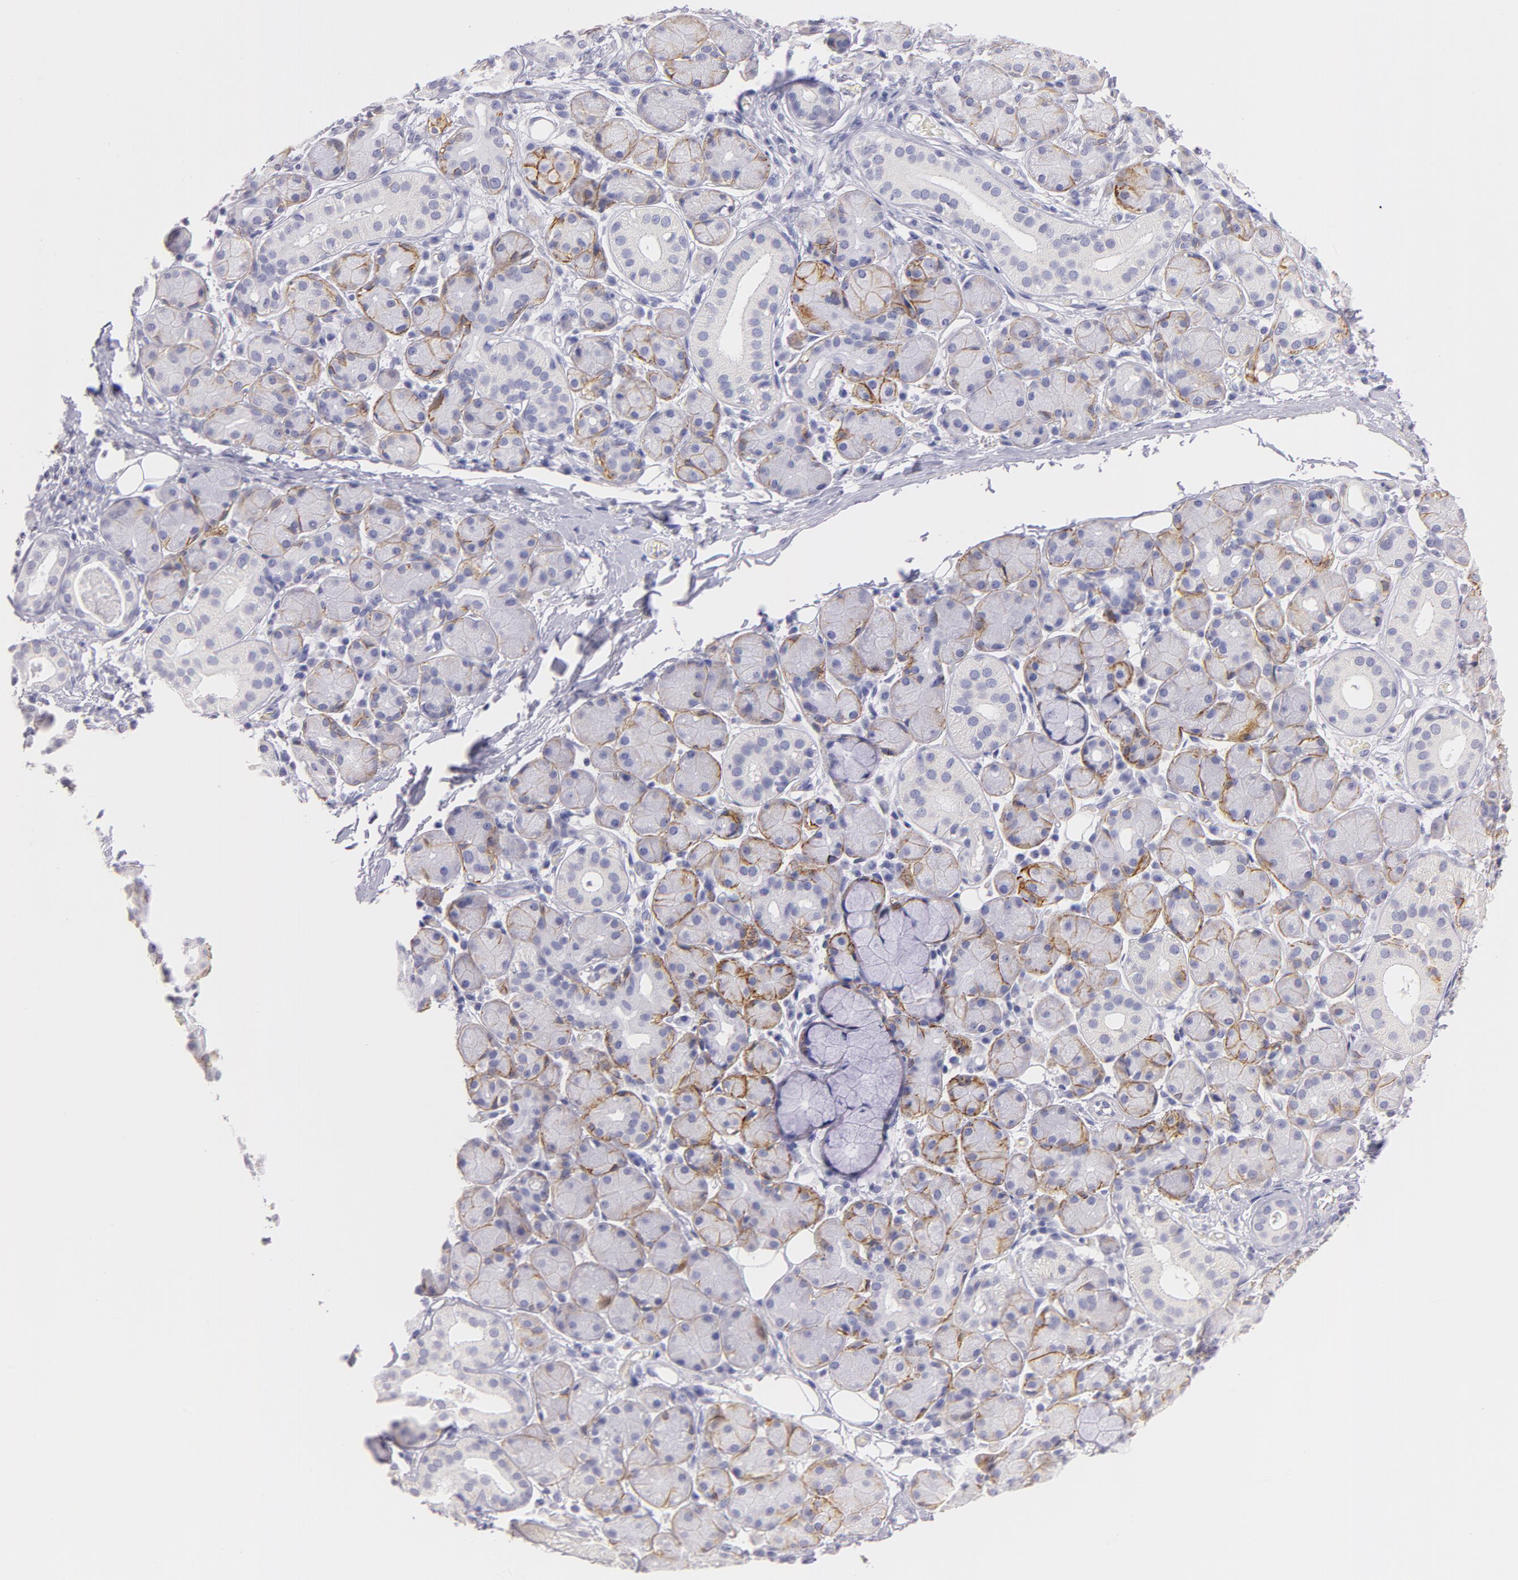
{"staining": {"intensity": "moderate", "quantity": "25%-75%", "location": "cytoplasmic/membranous"}, "tissue": "salivary gland", "cell_type": "Glandular cells", "image_type": "normal", "snomed": [{"axis": "morphology", "description": "Normal tissue, NOS"}, {"axis": "topography", "description": "Salivary gland"}, {"axis": "topography", "description": "Peripheral nerve tissue"}], "caption": "High-magnification brightfield microscopy of normal salivary gland stained with DAB (3,3'-diaminobenzidine) (brown) and counterstained with hematoxylin (blue). glandular cells exhibit moderate cytoplasmic/membranous expression is appreciated in approximately25%-75% of cells. (DAB = brown stain, brightfield microscopy at high magnification).", "gene": "CD44", "patient": {"sex": "male", "age": 62}}